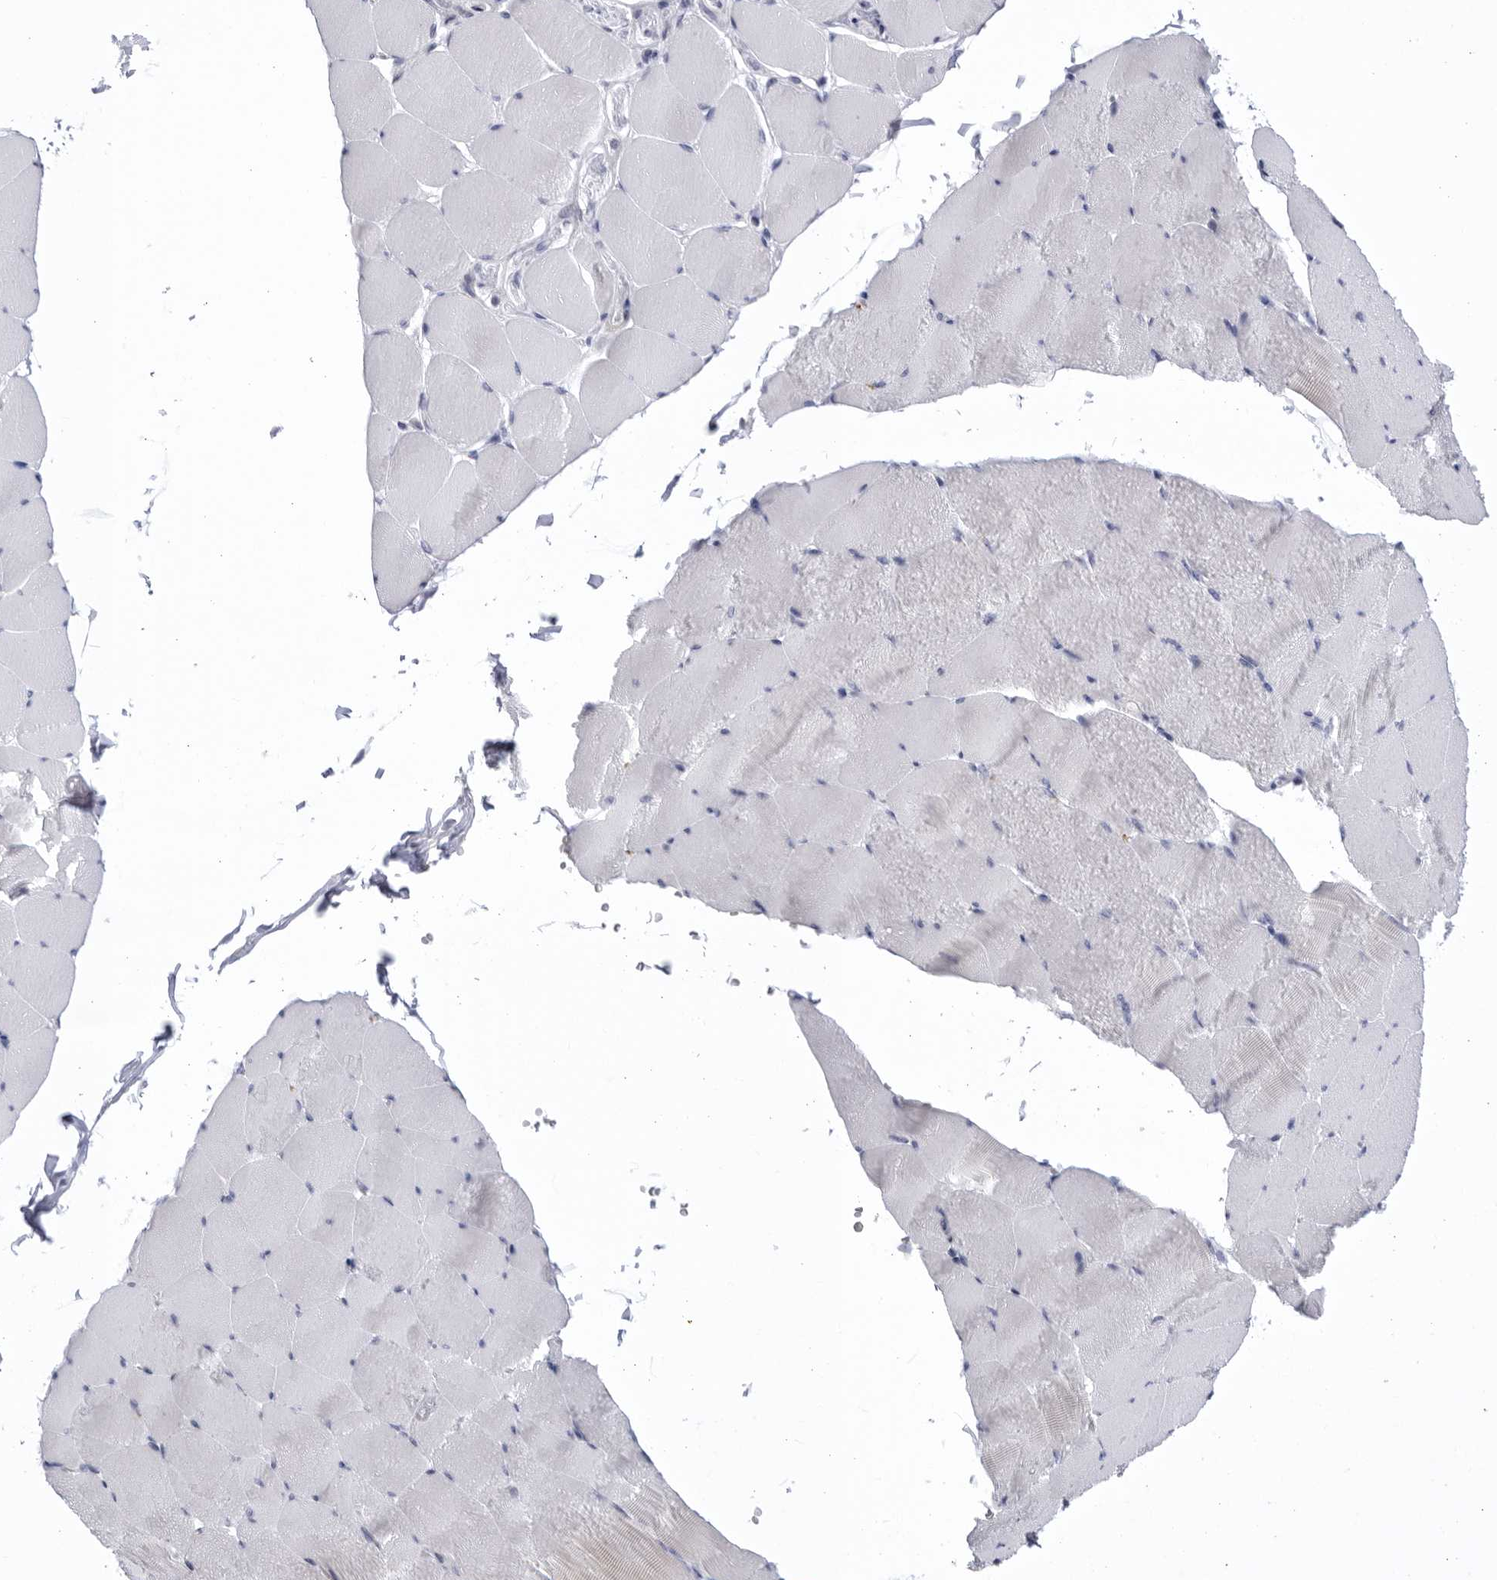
{"staining": {"intensity": "weak", "quantity": "<25%", "location": "cytoplasmic/membranous"}, "tissue": "skeletal muscle", "cell_type": "Myocytes", "image_type": "normal", "snomed": [{"axis": "morphology", "description": "Normal tissue, NOS"}, {"axis": "topography", "description": "Skeletal muscle"}], "caption": "Immunohistochemical staining of normal skeletal muscle displays no significant staining in myocytes.", "gene": "CCDC181", "patient": {"sex": "male", "age": 62}}